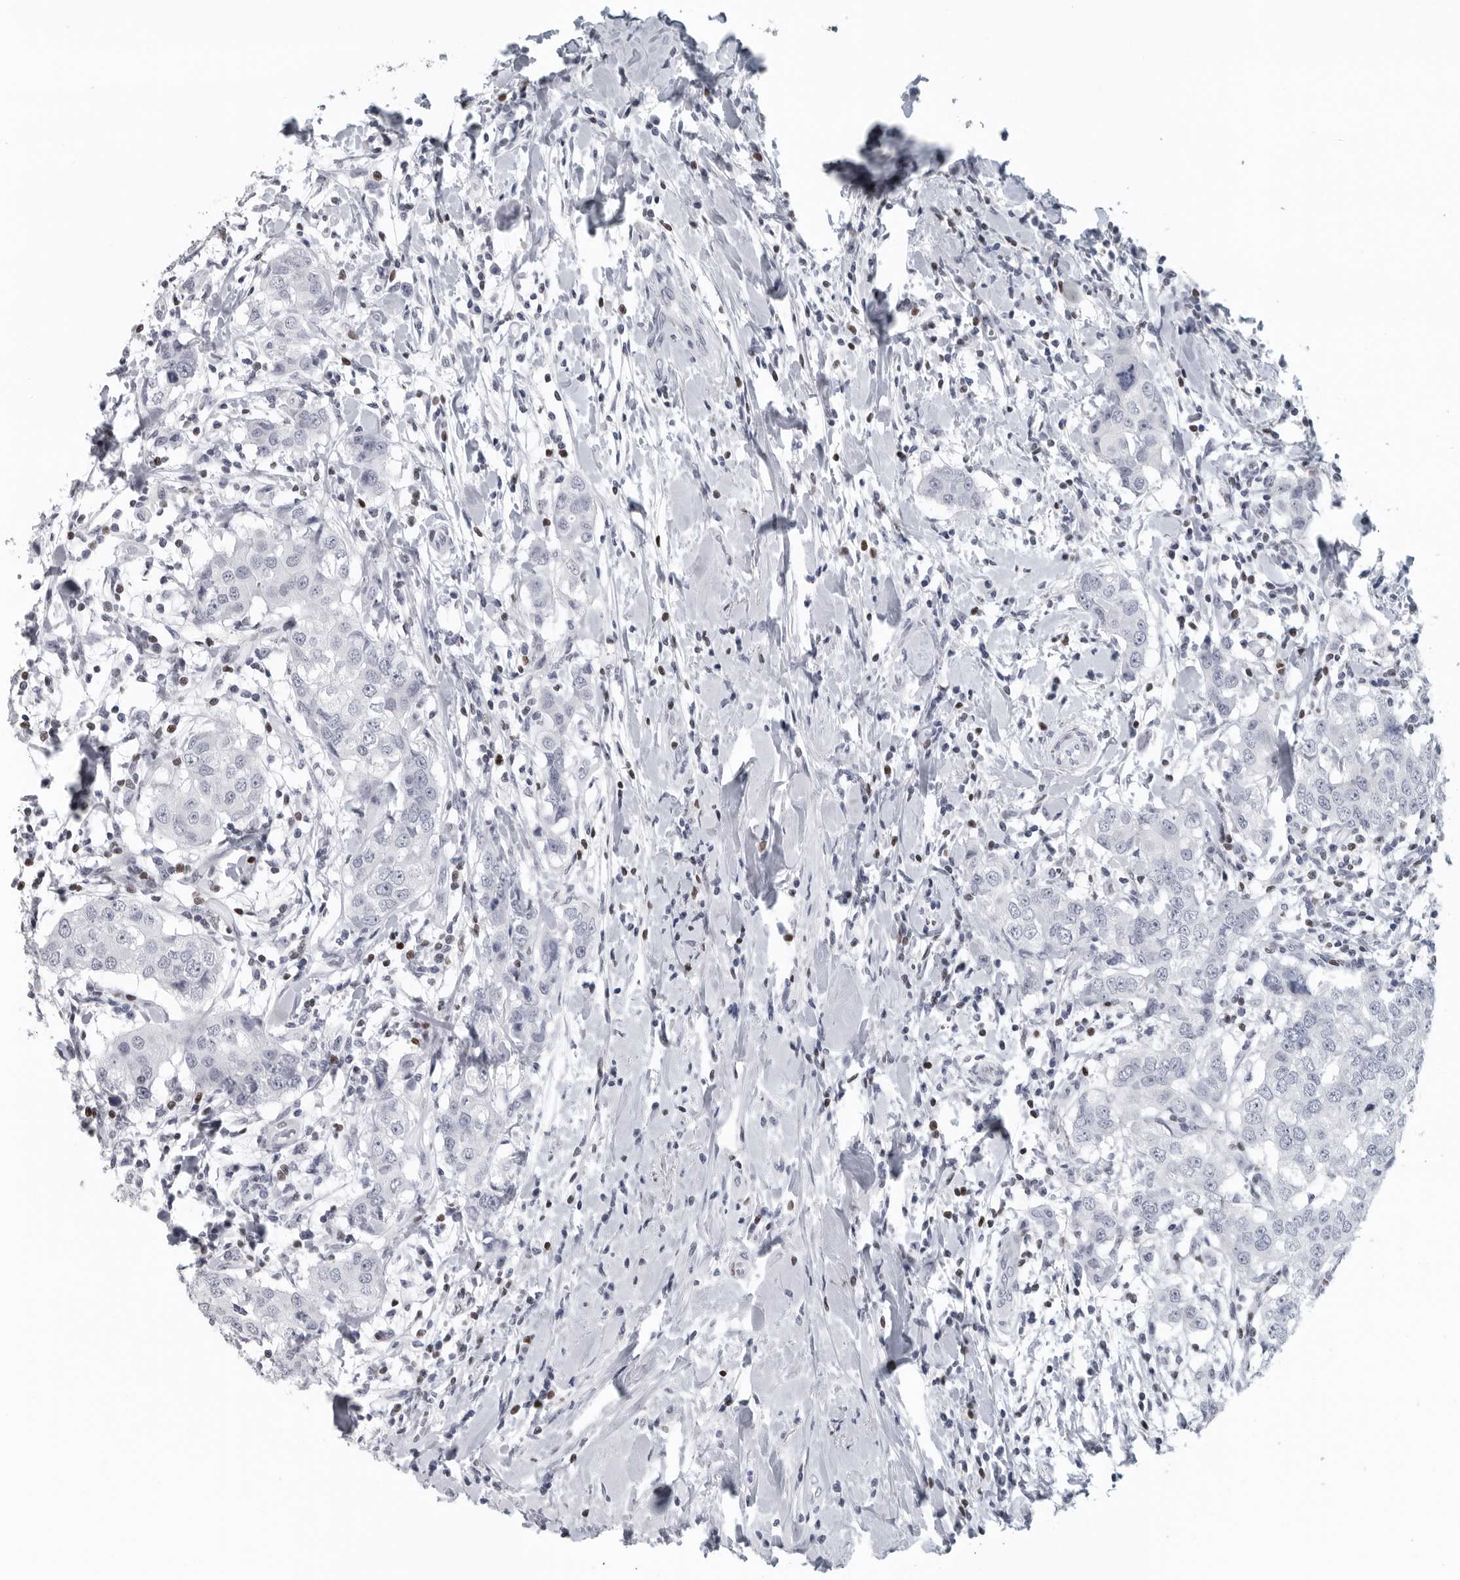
{"staining": {"intensity": "negative", "quantity": "none", "location": "none"}, "tissue": "breast cancer", "cell_type": "Tumor cells", "image_type": "cancer", "snomed": [{"axis": "morphology", "description": "Duct carcinoma"}, {"axis": "topography", "description": "Breast"}], "caption": "Breast infiltrating ductal carcinoma was stained to show a protein in brown. There is no significant expression in tumor cells.", "gene": "SATB2", "patient": {"sex": "female", "age": 27}}